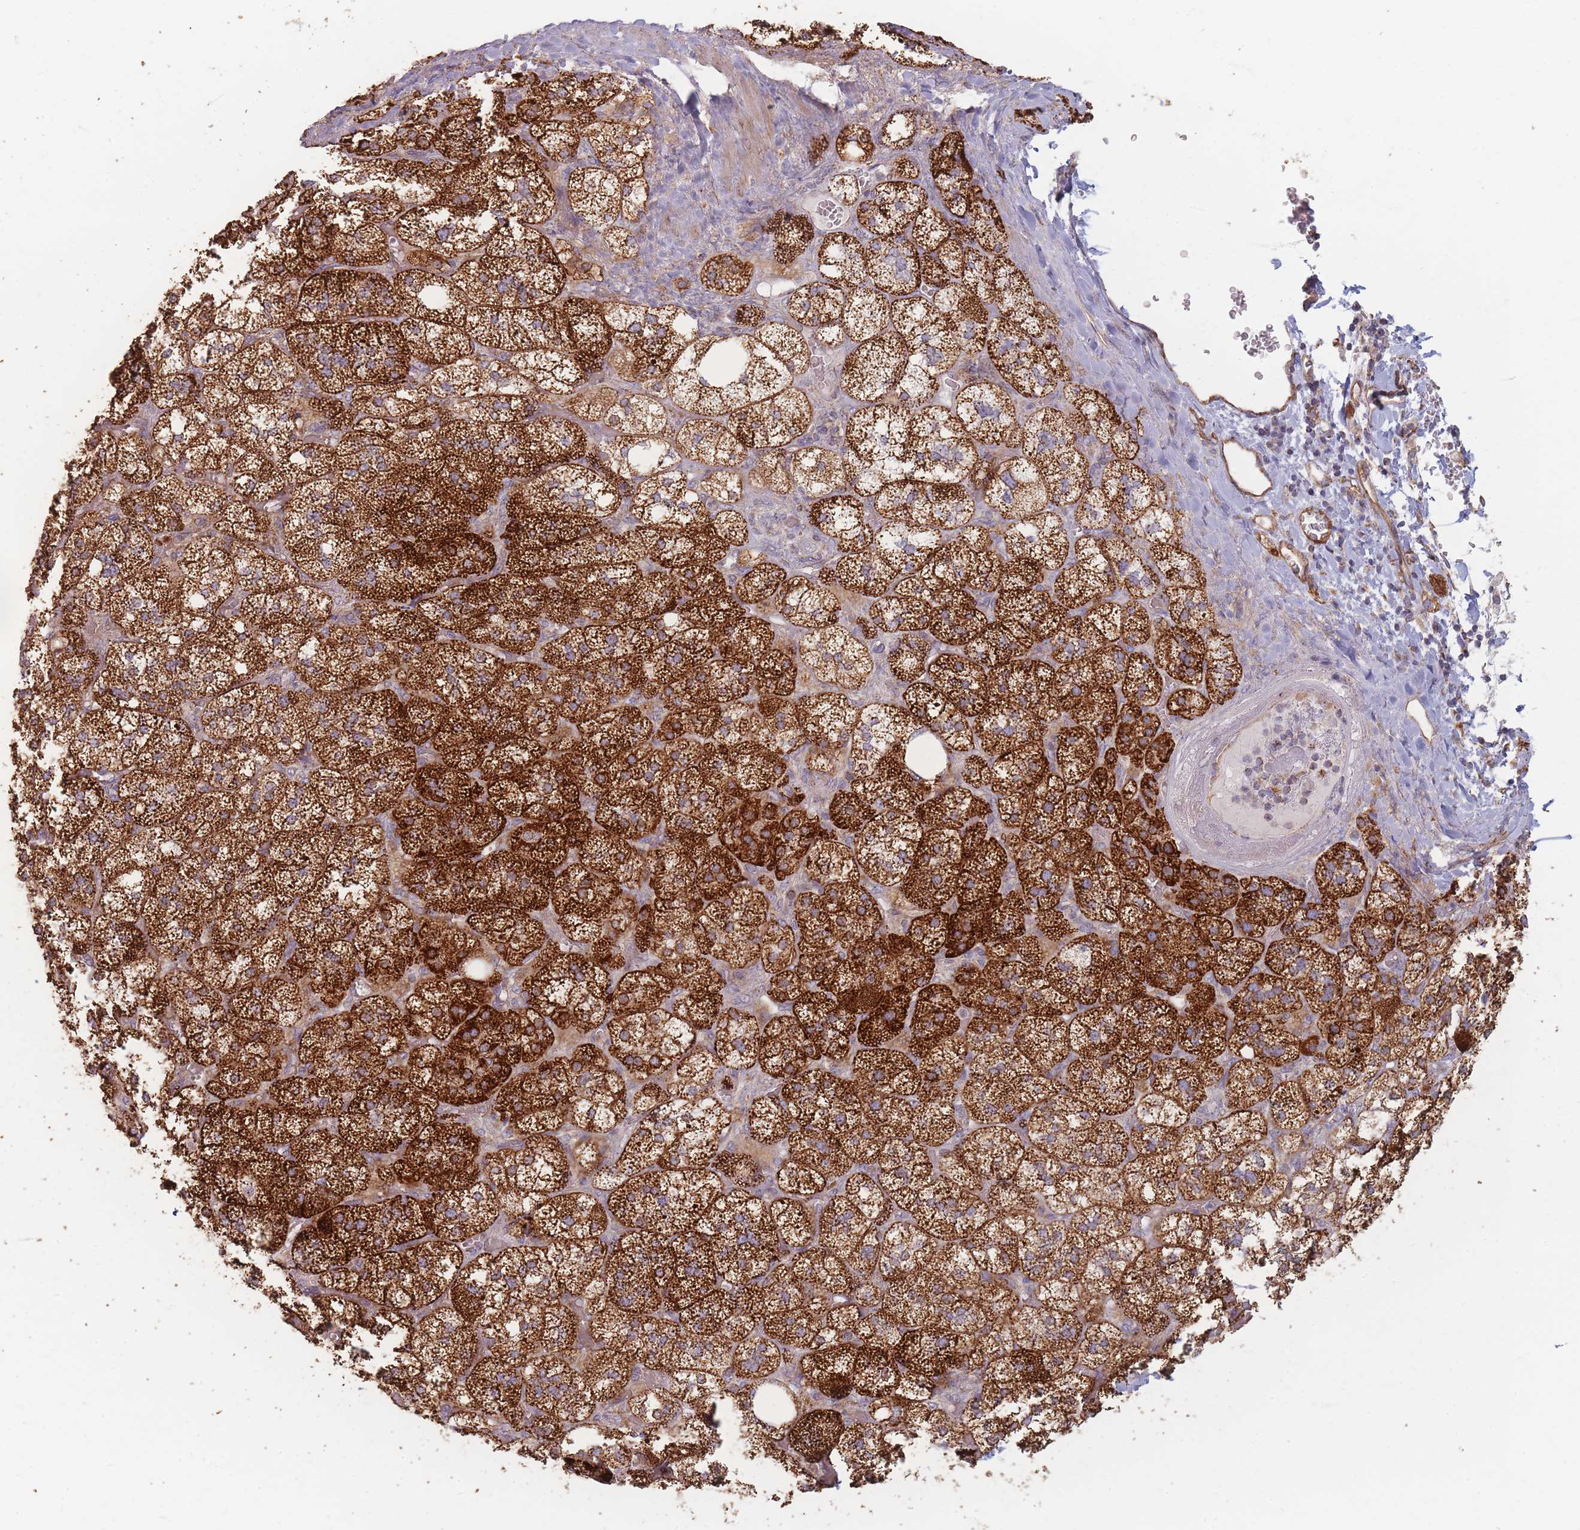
{"staining": {"intensity": "strong", "quantity": ">75%", "location": "cytoplasmic/membranous"}, "tissue": "adrenal gland", "cell_type": "Glandular cells", "image_type": "normal", "snomed": [{"axis": "morphology", "description": "Normal tissue, NOS"}, {"axis": "topography", "description": "Adrenal gland"}], "caption": "An image of adrenal gland stained for a protein reveals strong cytoplasmic/membranous brown staining in glandular cells. (DAB IHC, brown staining for protein, blue staining for nuclei).", "gene": "ESRP2", "patient": {"sex": "male", "age": 61}}